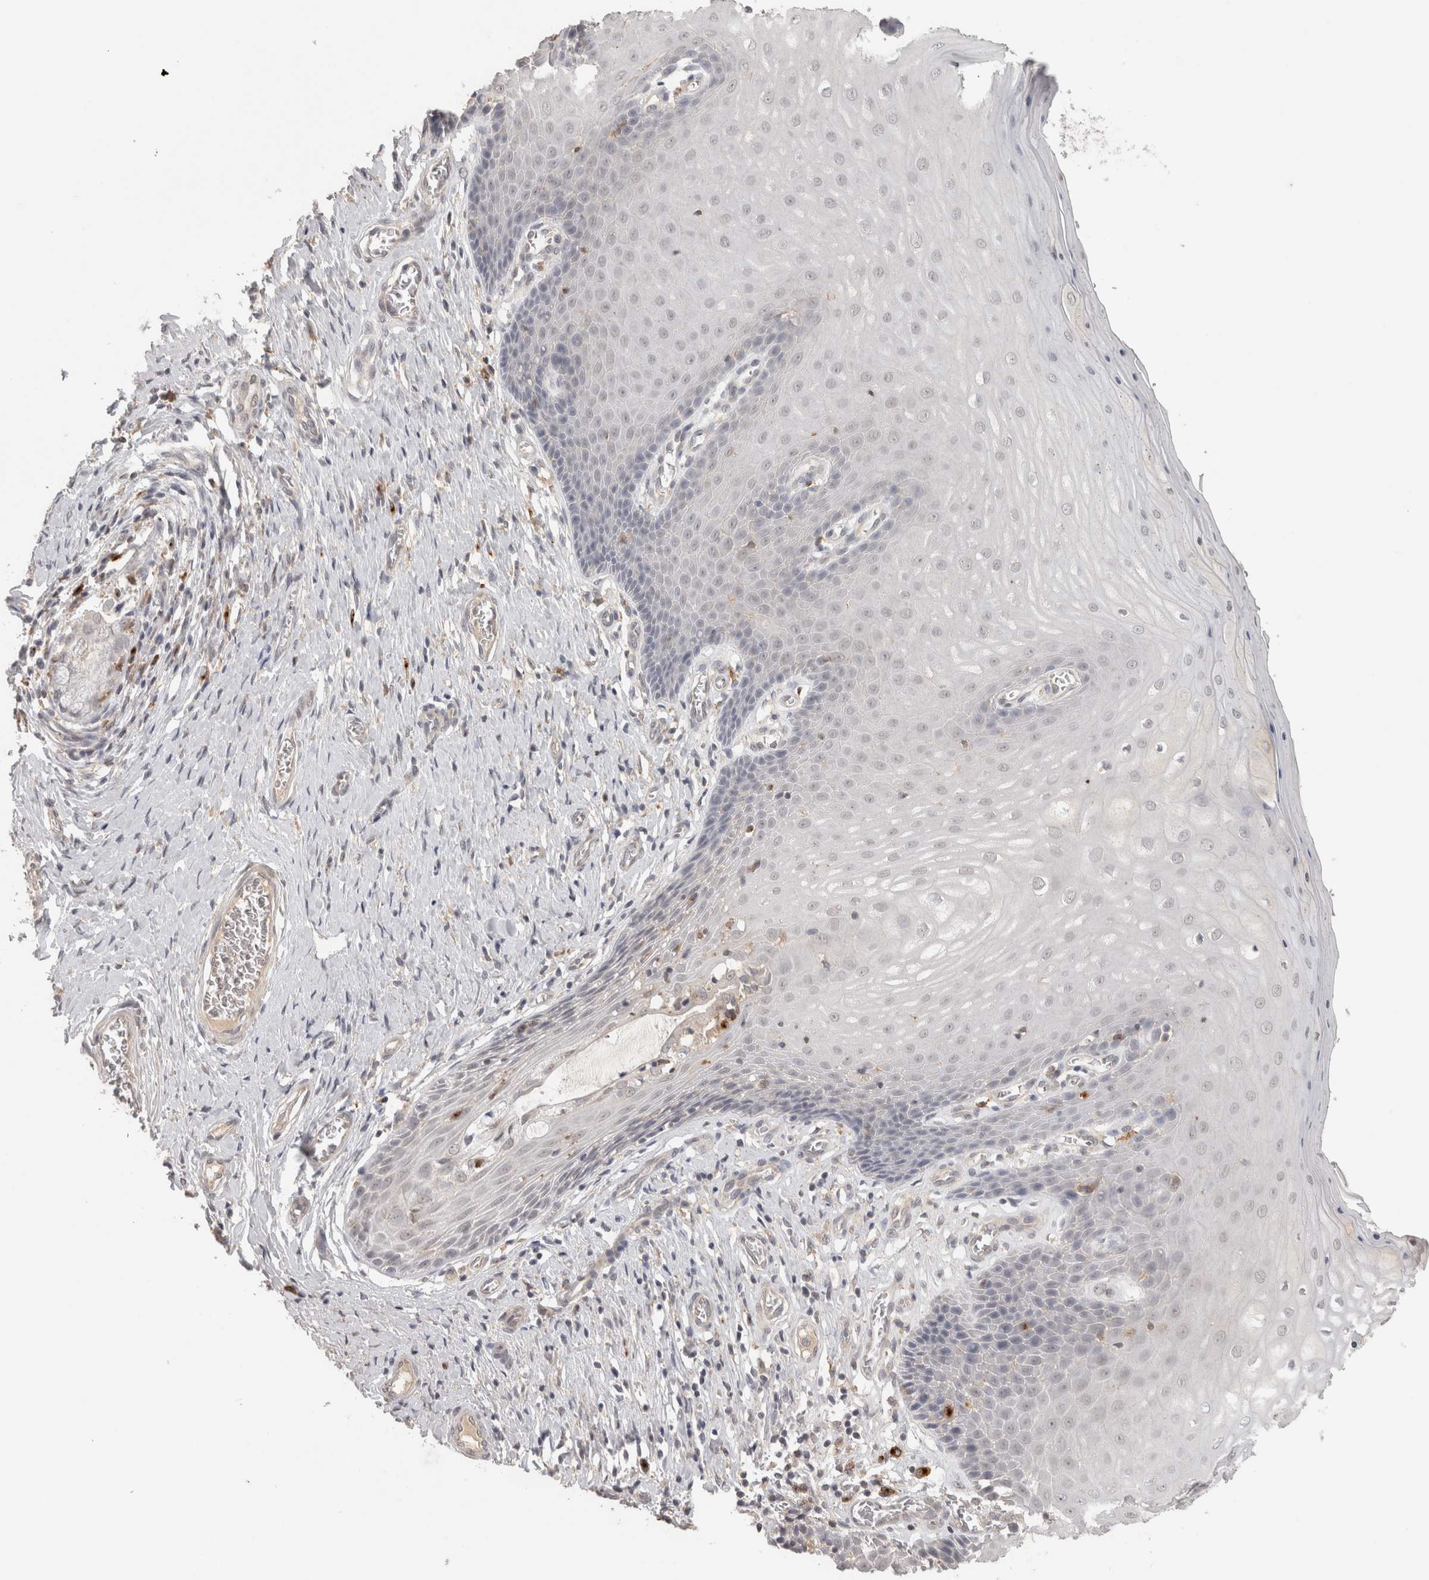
{"staining": {"intensity": "negative", "quantity": "none", "location": "none"}, "tissue": "cervix", "cell_type": "Glandular cells", "image_type": "normal", "snomed": [{"axis": "morphology", "description": "Normal tissue, NOS"}, {"axis": "topography", "description": "Cervix"}], "caption": "Protein analysis of unremarkable cervix displays no significant expression in glandular cells. (DAB IHC, high magnification).", "gene": "HAVCR2", "patient": {"sex": "female", "age": 55}}